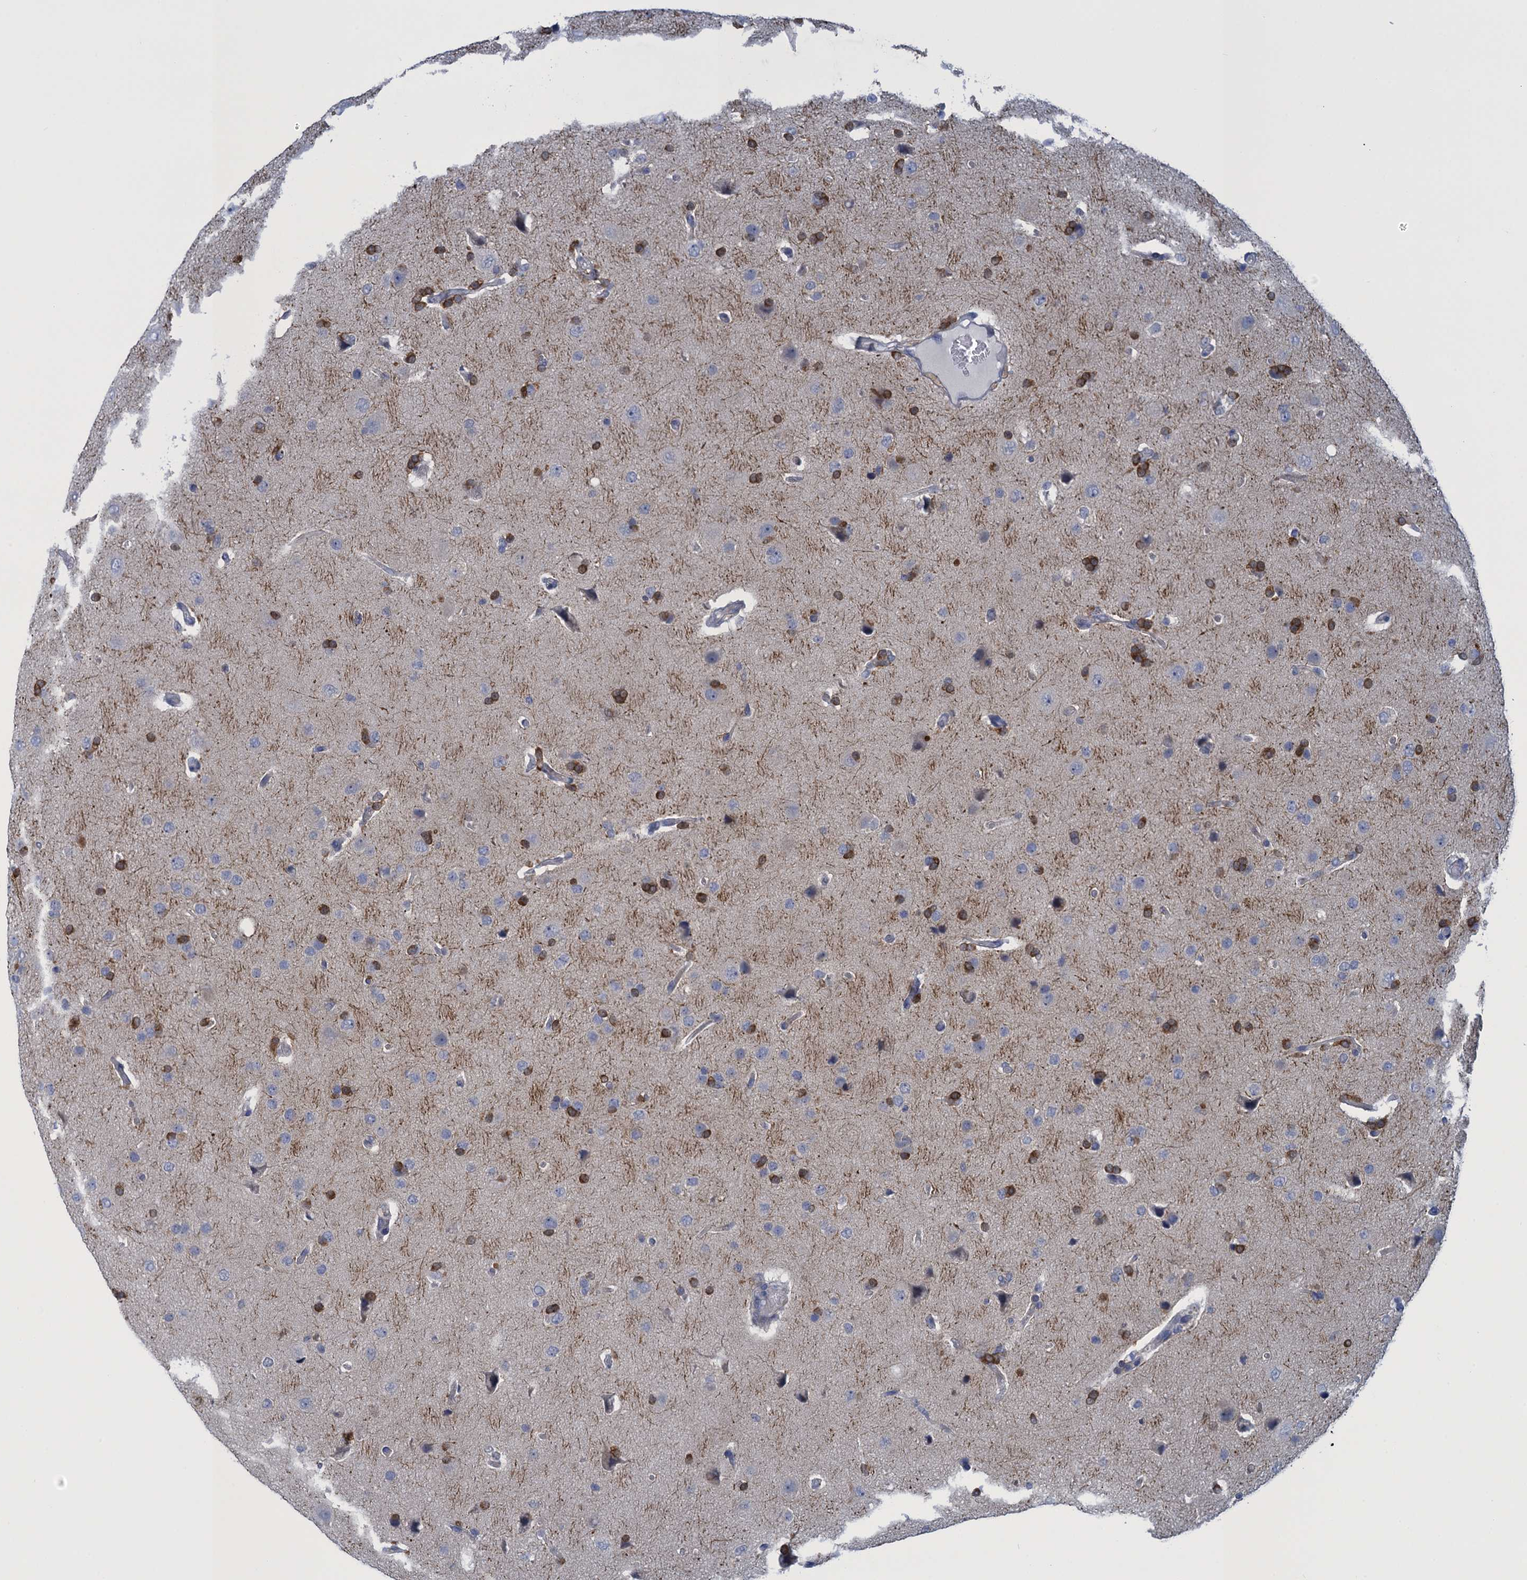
{"staining": {"intensity": "moderate", "quantity": "<25%", "location": "cytoplasmic/membranous"}, "tissue": "glioma", "cell_type": "Tumor cells", "image_type": "cancer", "snomed": [{"axis": "morphology", "description": "Glioma, malignant, High grade"}, {"axis": "topography", "description": "Brain"}], "caption": "Immunohistochemistry image of neoplastic tissue: glioma stained using immunohistochemistry (IHC) reveals low levels of moderate protein expression localized specifically in the cytoplasmic/membranous of tumor cells, appearing as a cytoplasmic/membranous brown color.", "gene": "SCEL", "patient": {"sex": "male", "age": 72}}